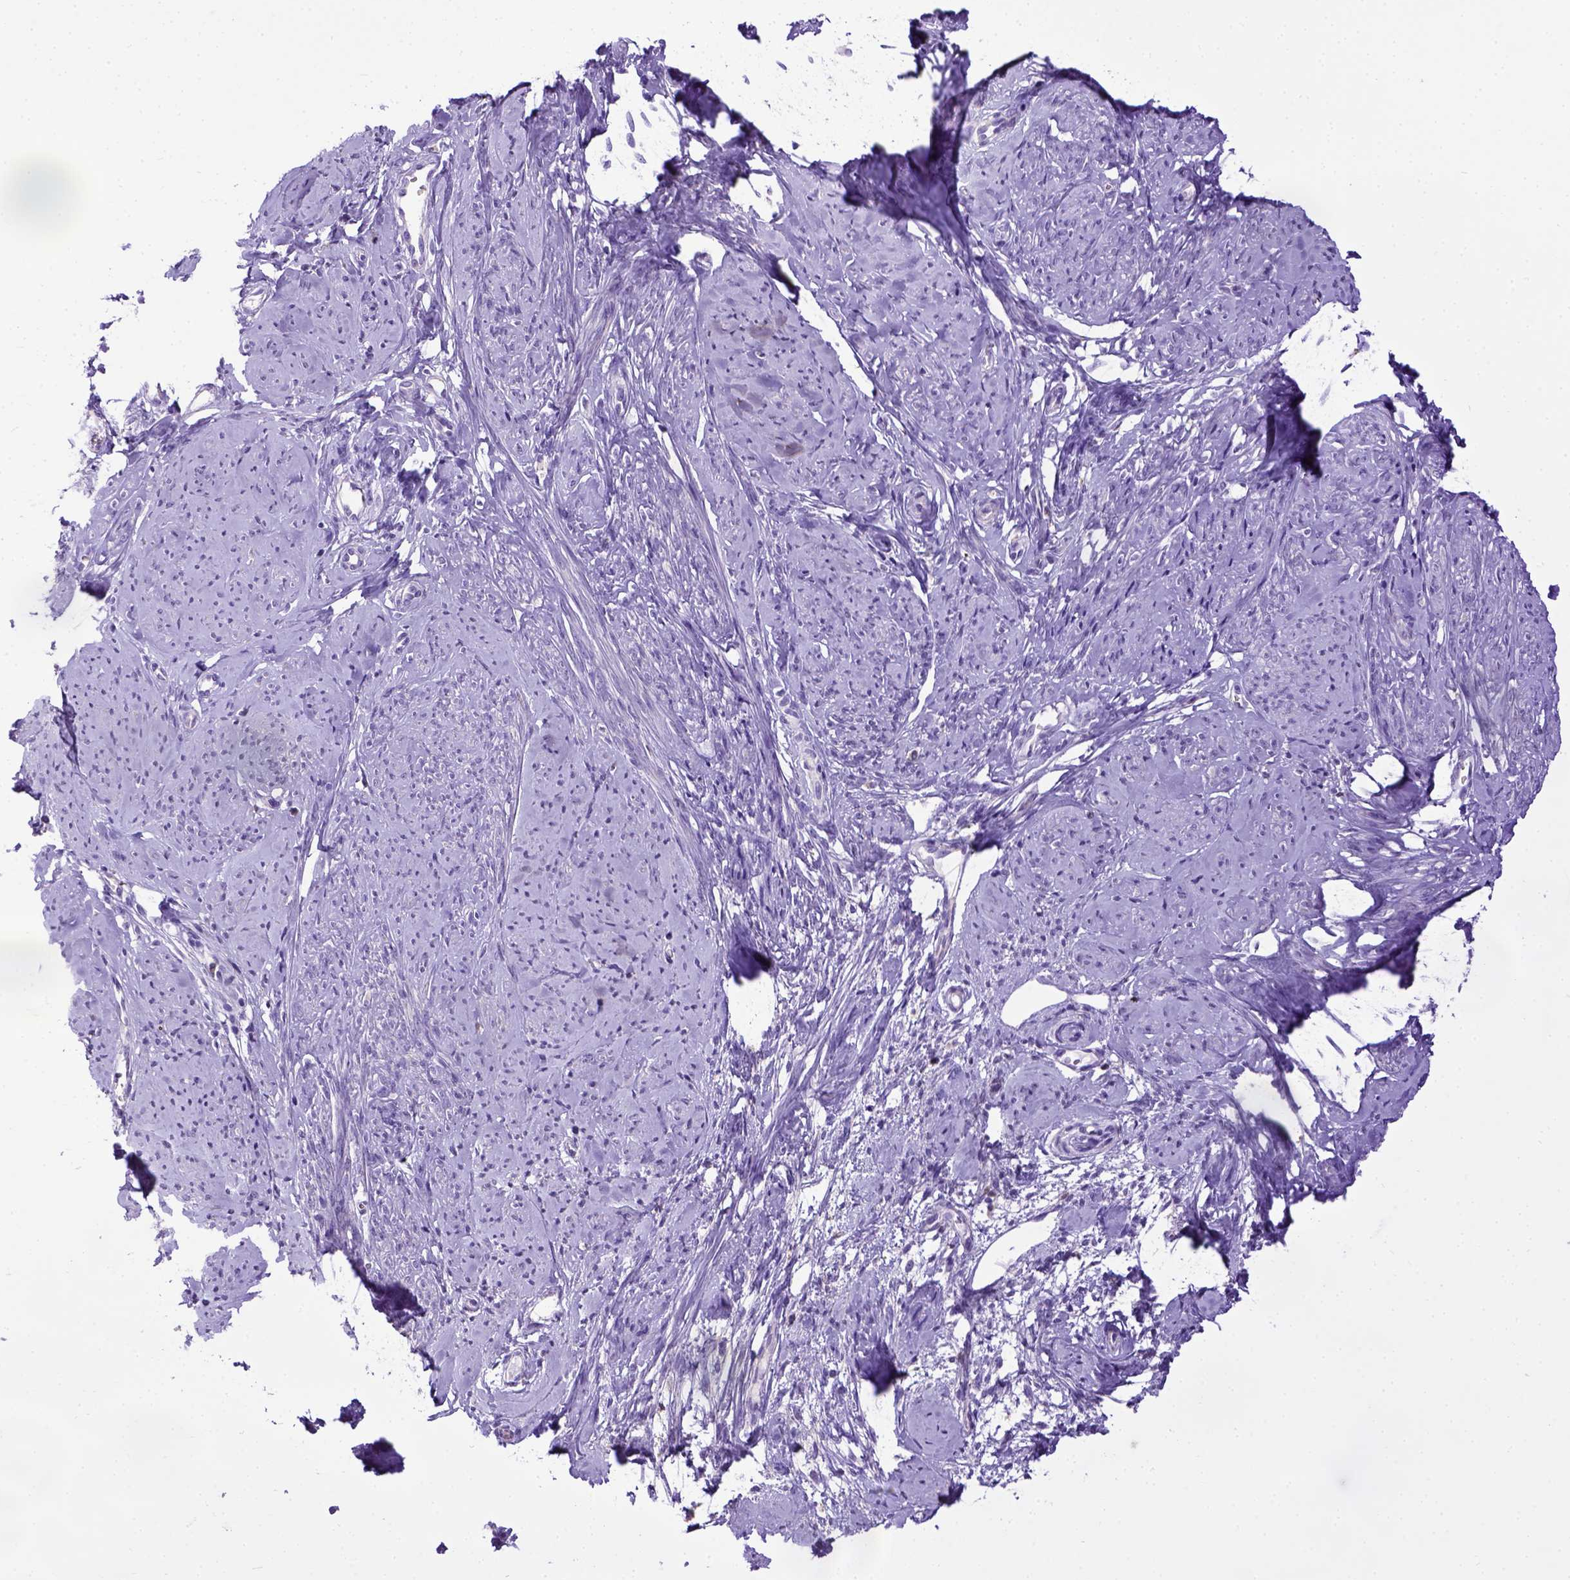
{"staining": {"intensity": "negative", "quantity": "none", "location": "none"}, "tissue": "smooth muscle", "cell_type": "Smooth muscle cells", "image_type": "normal", "snomed": [{"axis": "morphology", "description": "Normal tissue, NOS"}, {"axis": "topography", "description": "Smooth muscle"}], "caption": "This histopathology image is of unremarkable smooth muscle stained with IHC to label a protein in brown with the nuclei are counter-stained blue. There is no expression in smooth muscle cells.", "gene": "SPEF1", "patient": {"sex": "female", "age": 48}}